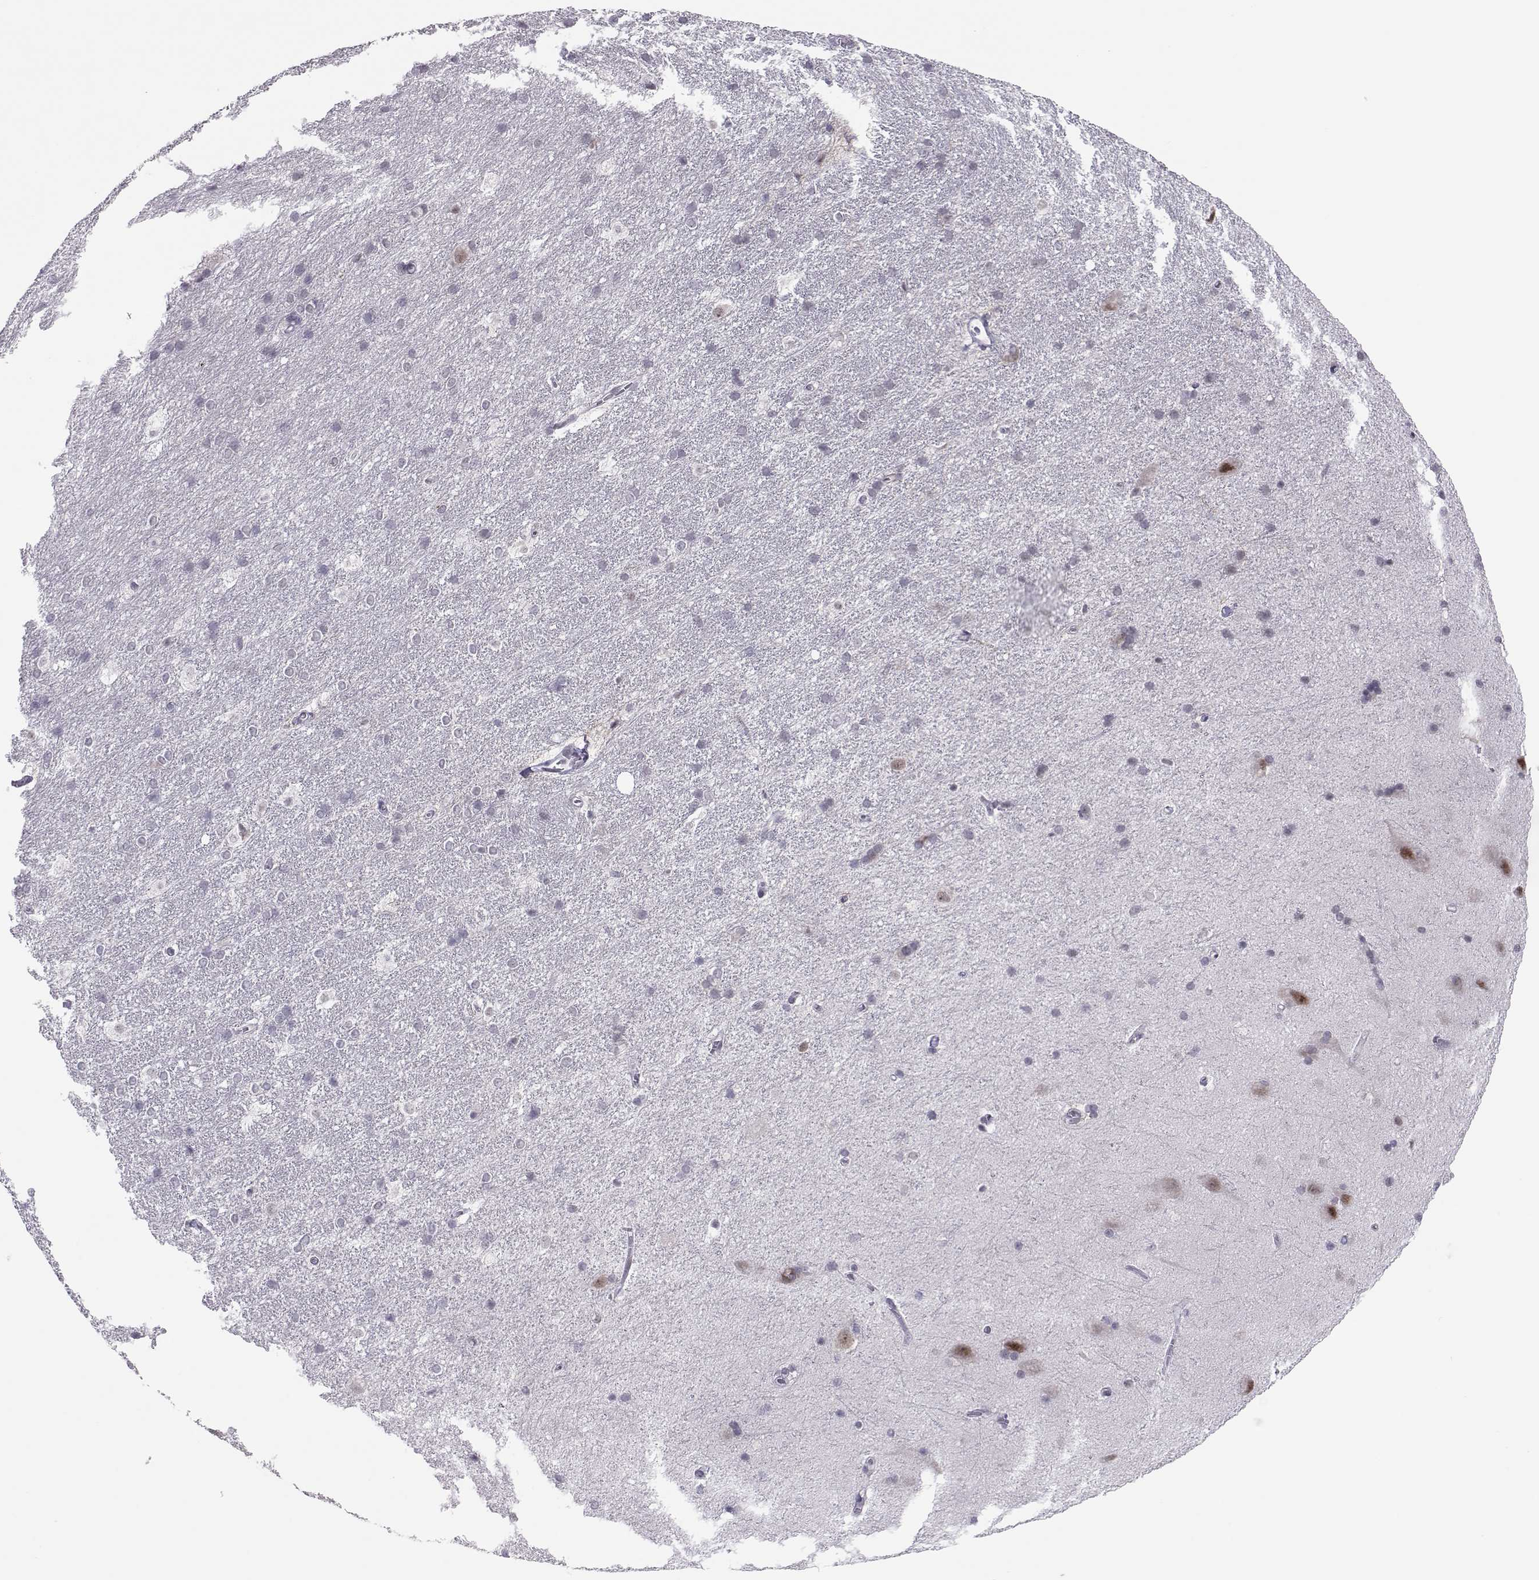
{"staining": {"intensity": "negative", "quantity": "none", "location": "none"}, "tissue": "hippocampus", "cell_type": "Glial cells", "image_type": "normal", "snomed": [{"axis": "morphology", "description": "Normal tissue, NOS"}, {"axis": "topography", "description": "Cerebral cortex"}, {"axis": "topography", "description": "Hippocampus"}], "caption": "Glial cells are negative for protein expression in unremarkable human hippocampus. (DAB IHC, high magnification).", "gene": "SIX6", "patient": {"sex": "female", "age": 19}}